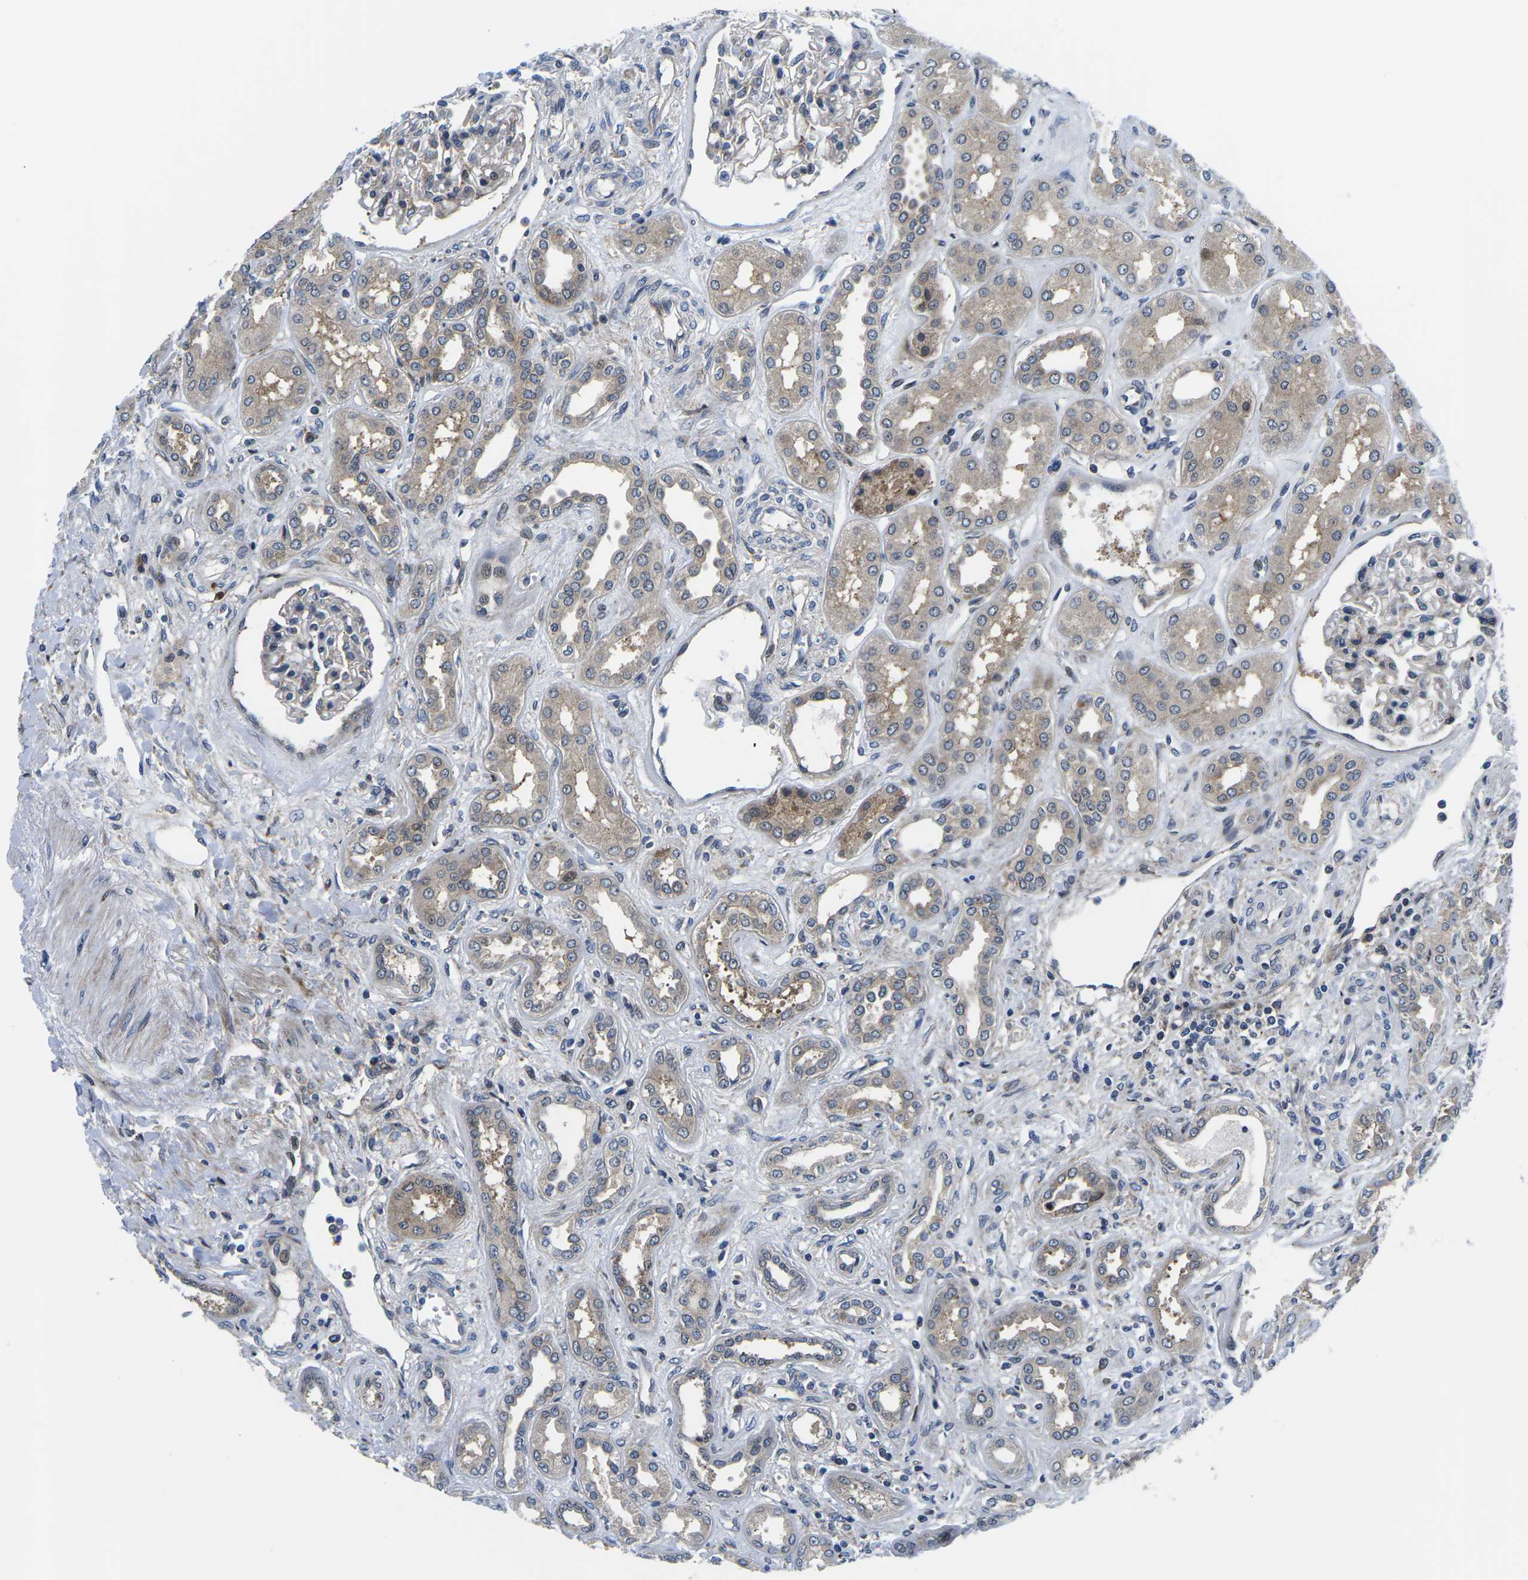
{"staining": {"intensity": "negative", "quantity": "none", "location": "none"}, "tissue": "kidney", "cell_type": "Cells in glomeruli", "image_type": "normal", "snomed": [{"axis": "morphology", "description": "Normal tissue, NOS"}, {"axis": "topography", "description": "Kidney"}], "caption": "Protein analysis of benign kidney shows no significant expression in cells in glomeruli. (Stains: DAB IHC with hematoxylin counter stain, Microscopy: brightfield microscopy at high magnification).", "gene": "EIF4E", "patient": {"sex": "male", "age": 59}}